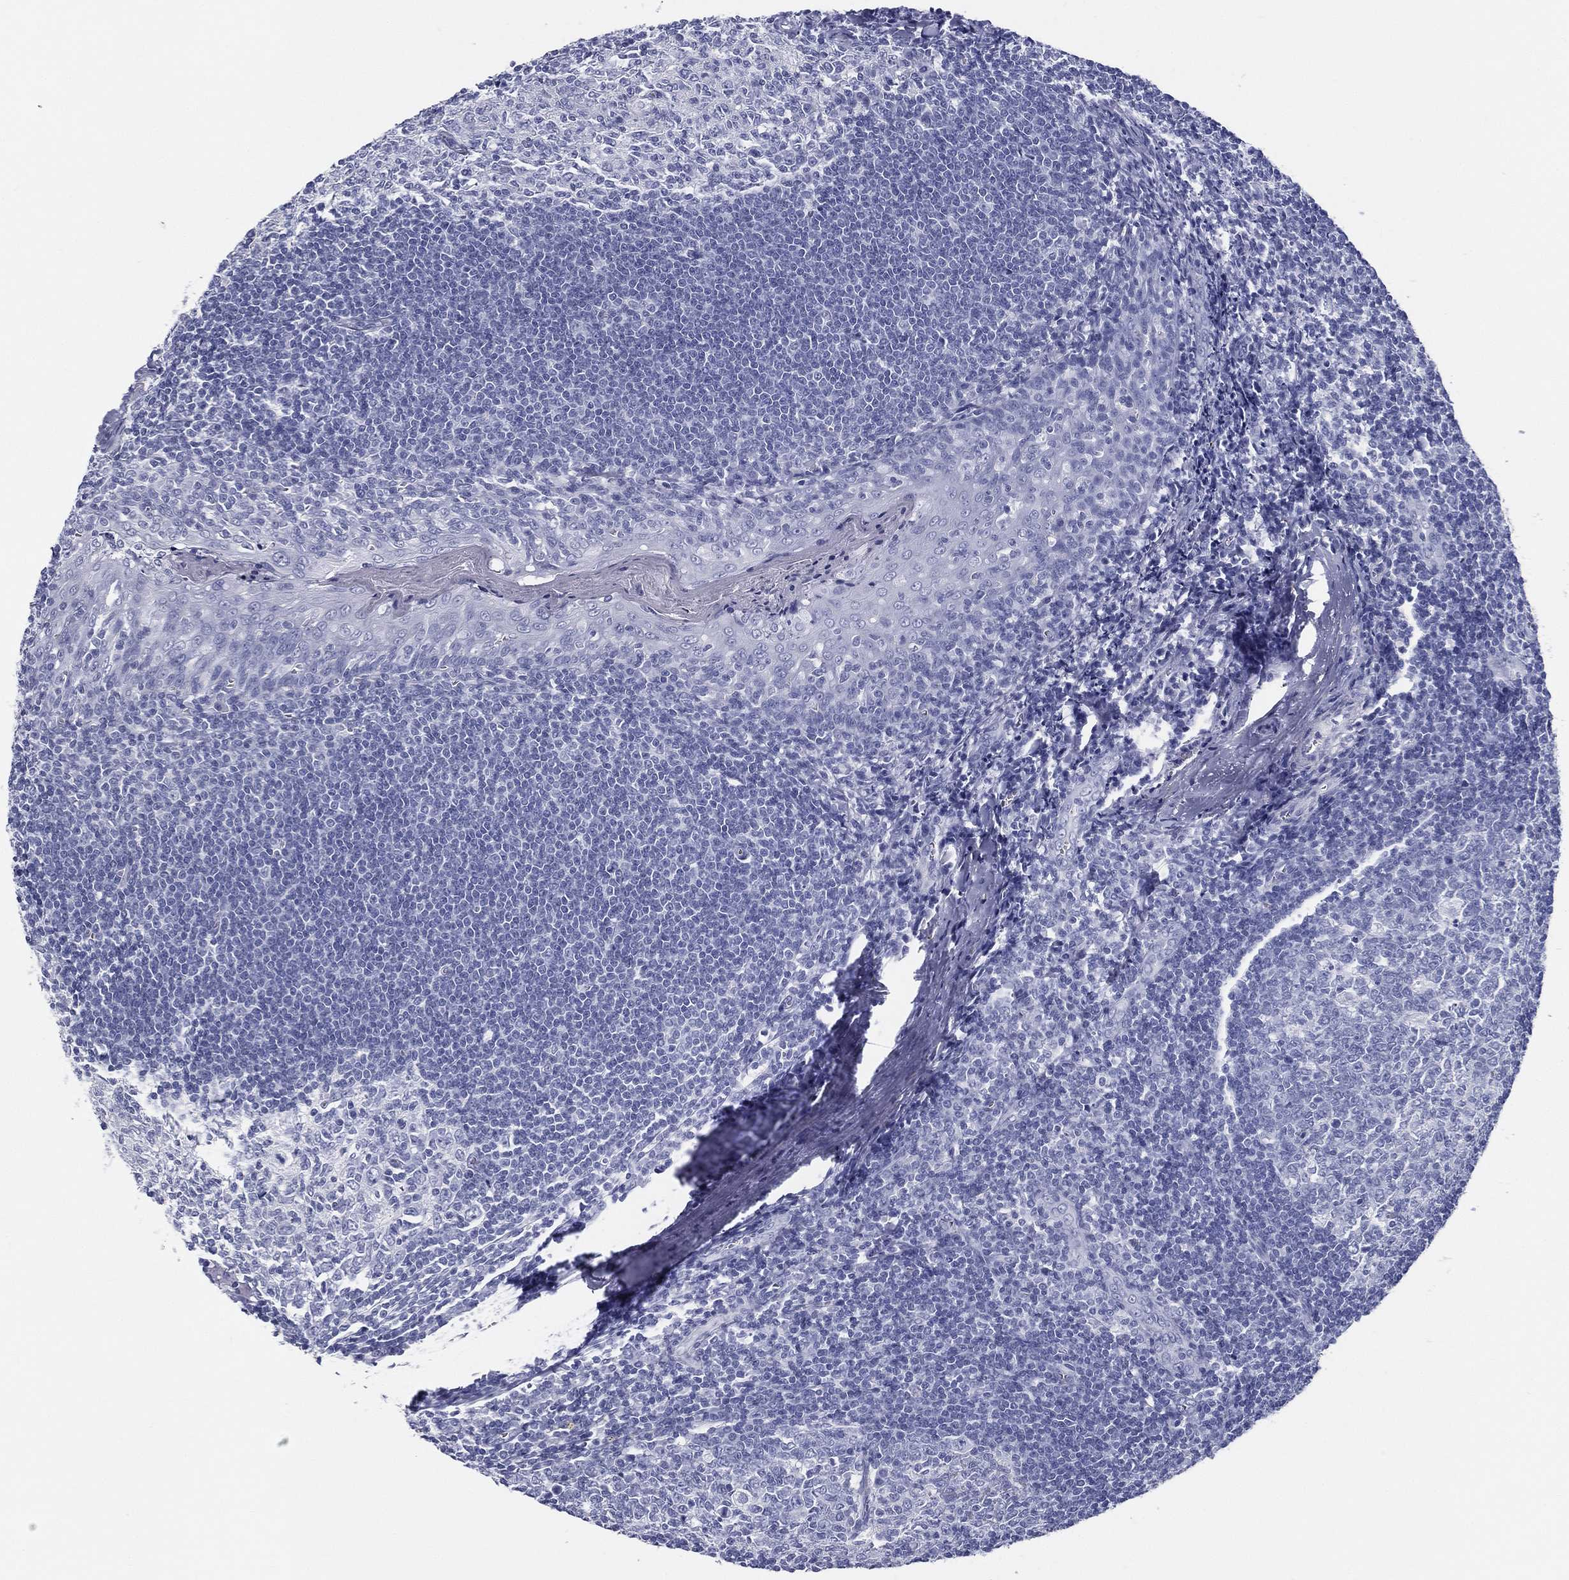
{"staining": {"intensity": "negative", "quantity": "none", "location": "none"}, "tissue": "tonsil", "cell_type": "Germinal center cells", "image_type": "normal", "snomed": [{"axis": "morphology", "description": "Normal tissue, NOS"}, {"axis": "topography", "description": "Tonsil"}], "caption": "Micrograph shows no significant protein staining in germinal center cells of normal tonsil. (DAB (3,3'-diaminobenzidine) immunohistochemistry (IHC), high magnification).", "gene": "RSPH4A", "patient": {"sex": "male", "age": 33}}